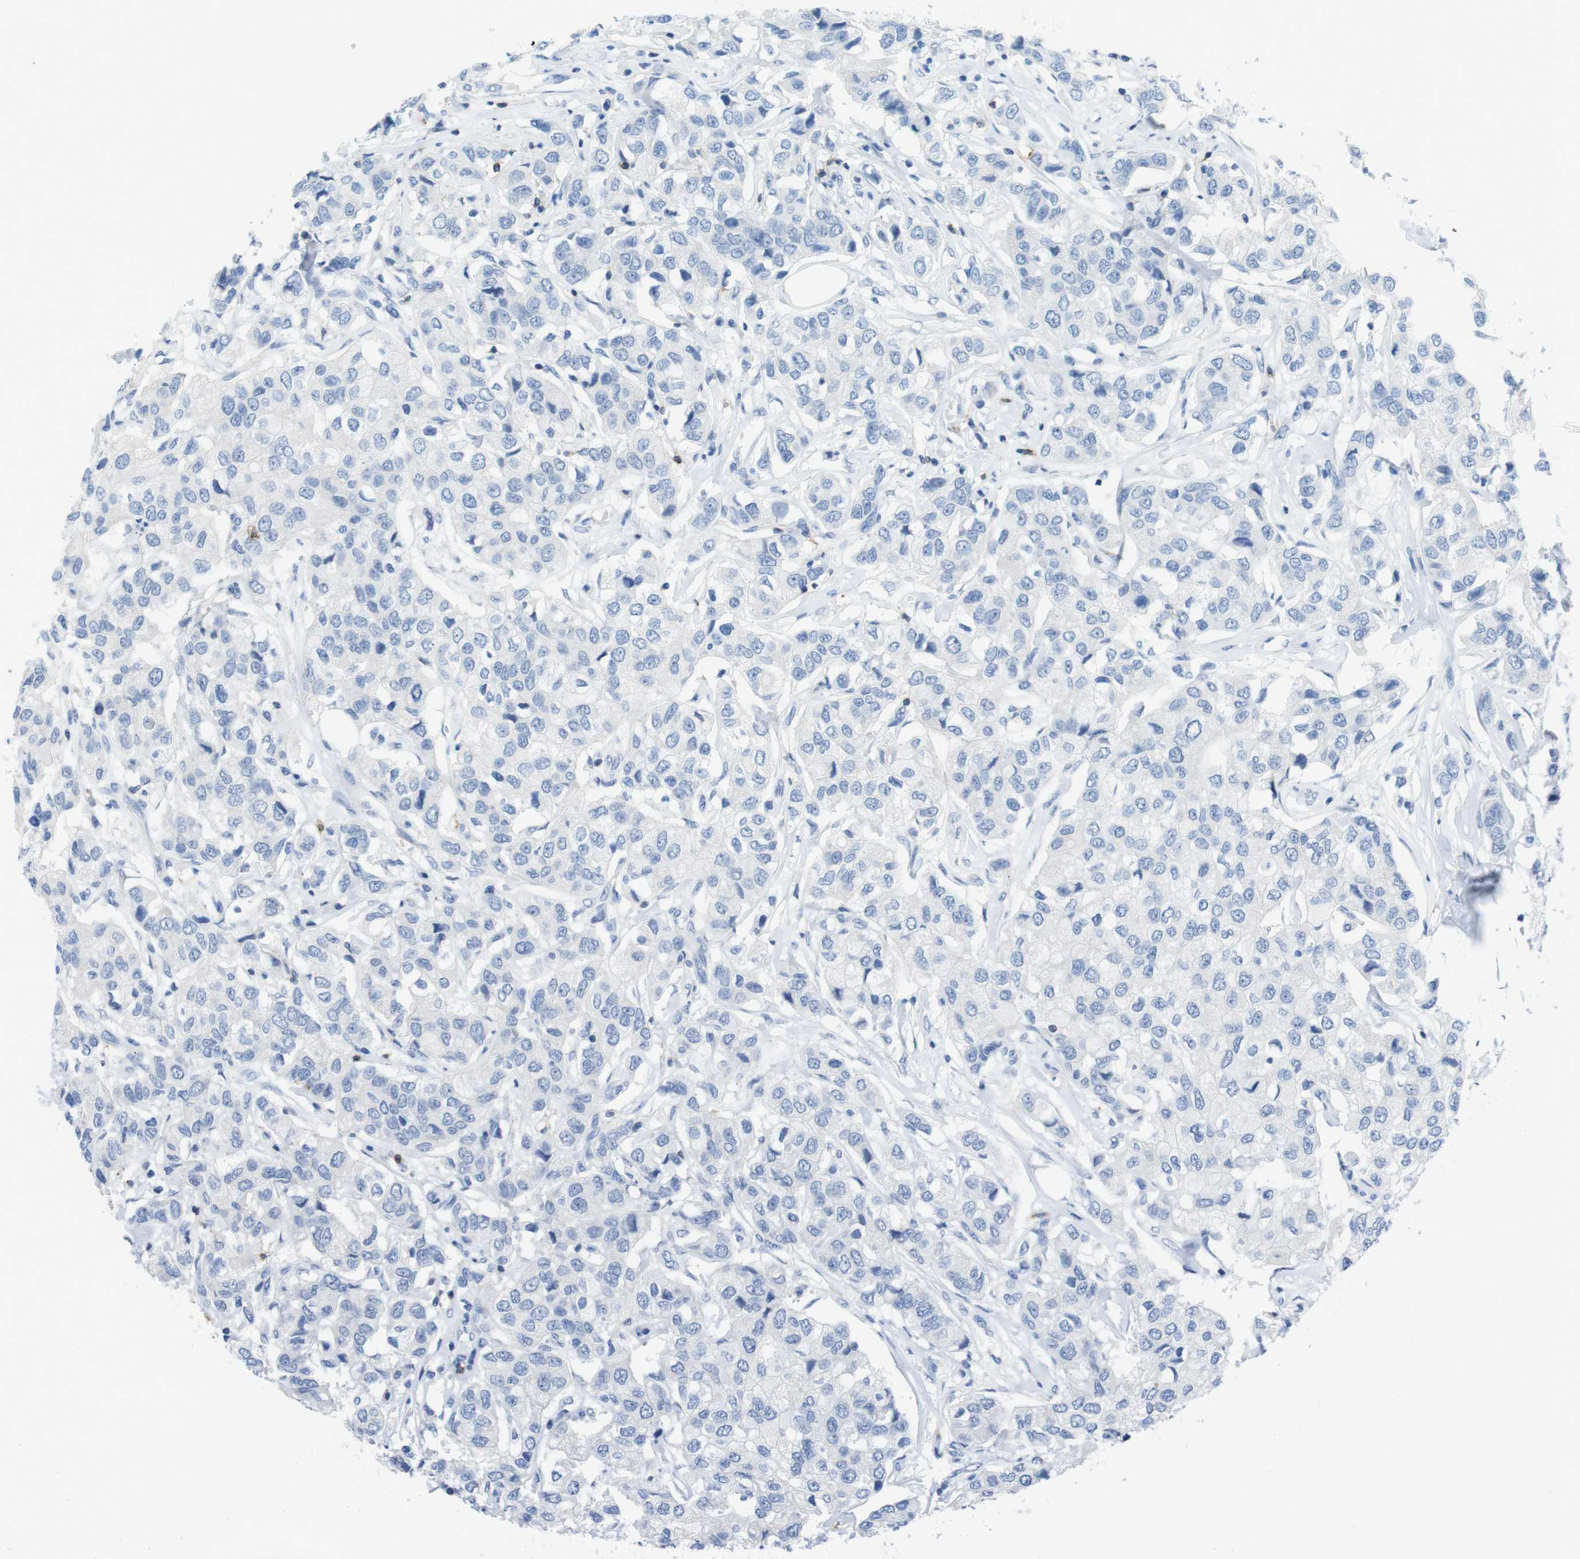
{"staining": {"intensity": "negative", "quantity": "none", "location": "none"}, "tissue": "breast cancer", "cell_type": "Tumor cells", "image_type": "cancer", "snomed": [{"axis": "morphology", "description": "Duct carcinoma"}, {"axis": "topography", "description": "Breast"}], "caption": "Immunohistochemistry (IHC) micrograph of neoplastic tissue: breast cancer (infiltrating ductal carcinoma) stained with DAB reveals no significant protein expression in tumor cells. The staining was performed using DAB to visualize the protein expression in brown, while the nuclei were stained in blue with hematoxylin (Magnification: 20x).", "gene": "CD5", "patient": {"sex": "female", "age": 80}}